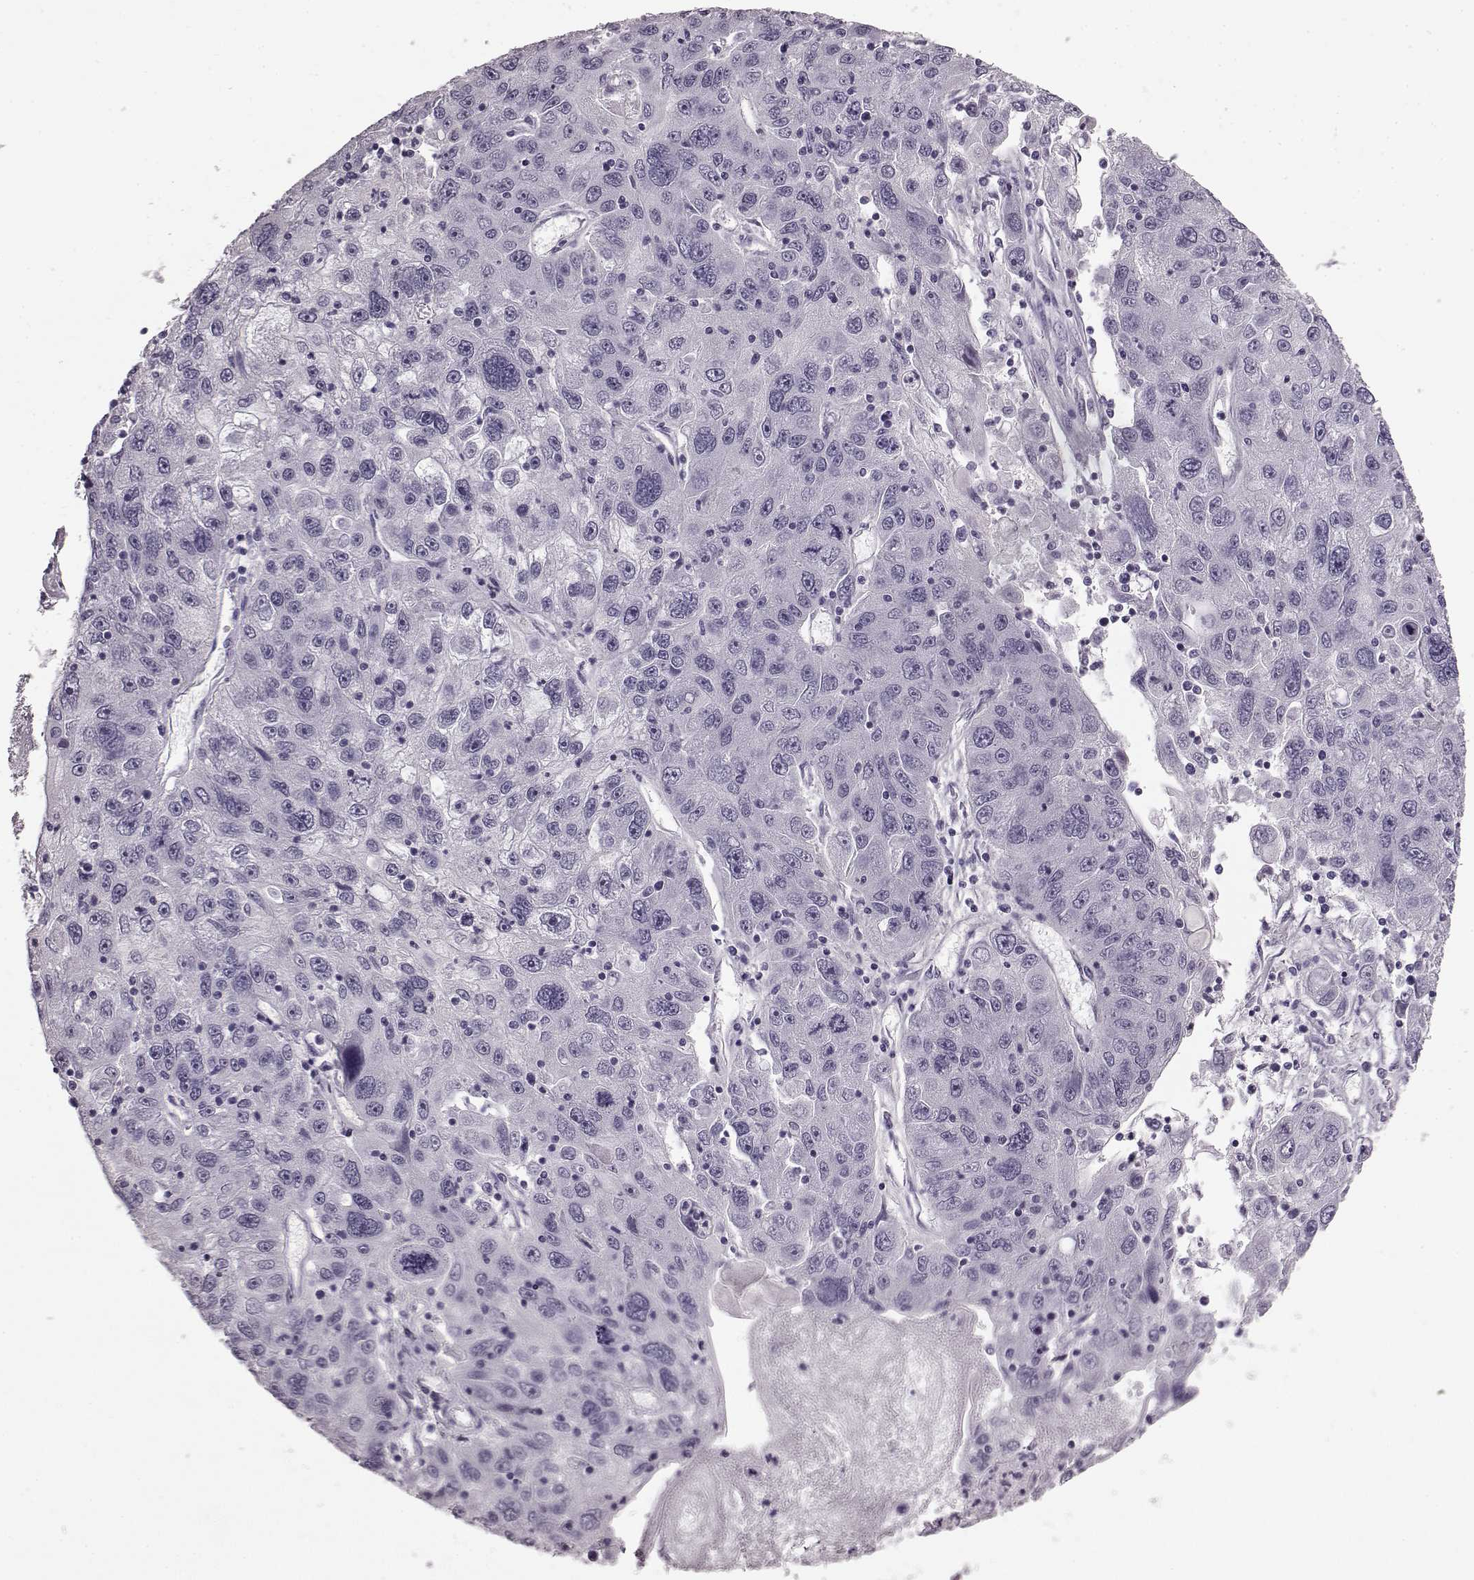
{"staining": {"intensity": "negative", "quantity": "none", "location": "none"}, "tissue": "stomach cancer", "cell_type": "Tumor cells", "image_type": "cancer", "snomed": [{"axis": "morphology", "description": "Adenocarcinoma, NOS"}, {"axis": "topography", "description": "Stomach"}], "caption": "A photomicrograph of stomach cancer stained for a protein reveals no brown staining in tumor cells.", "gene": "AIPL1", "patient": {"sex": "male", "age": 56}}